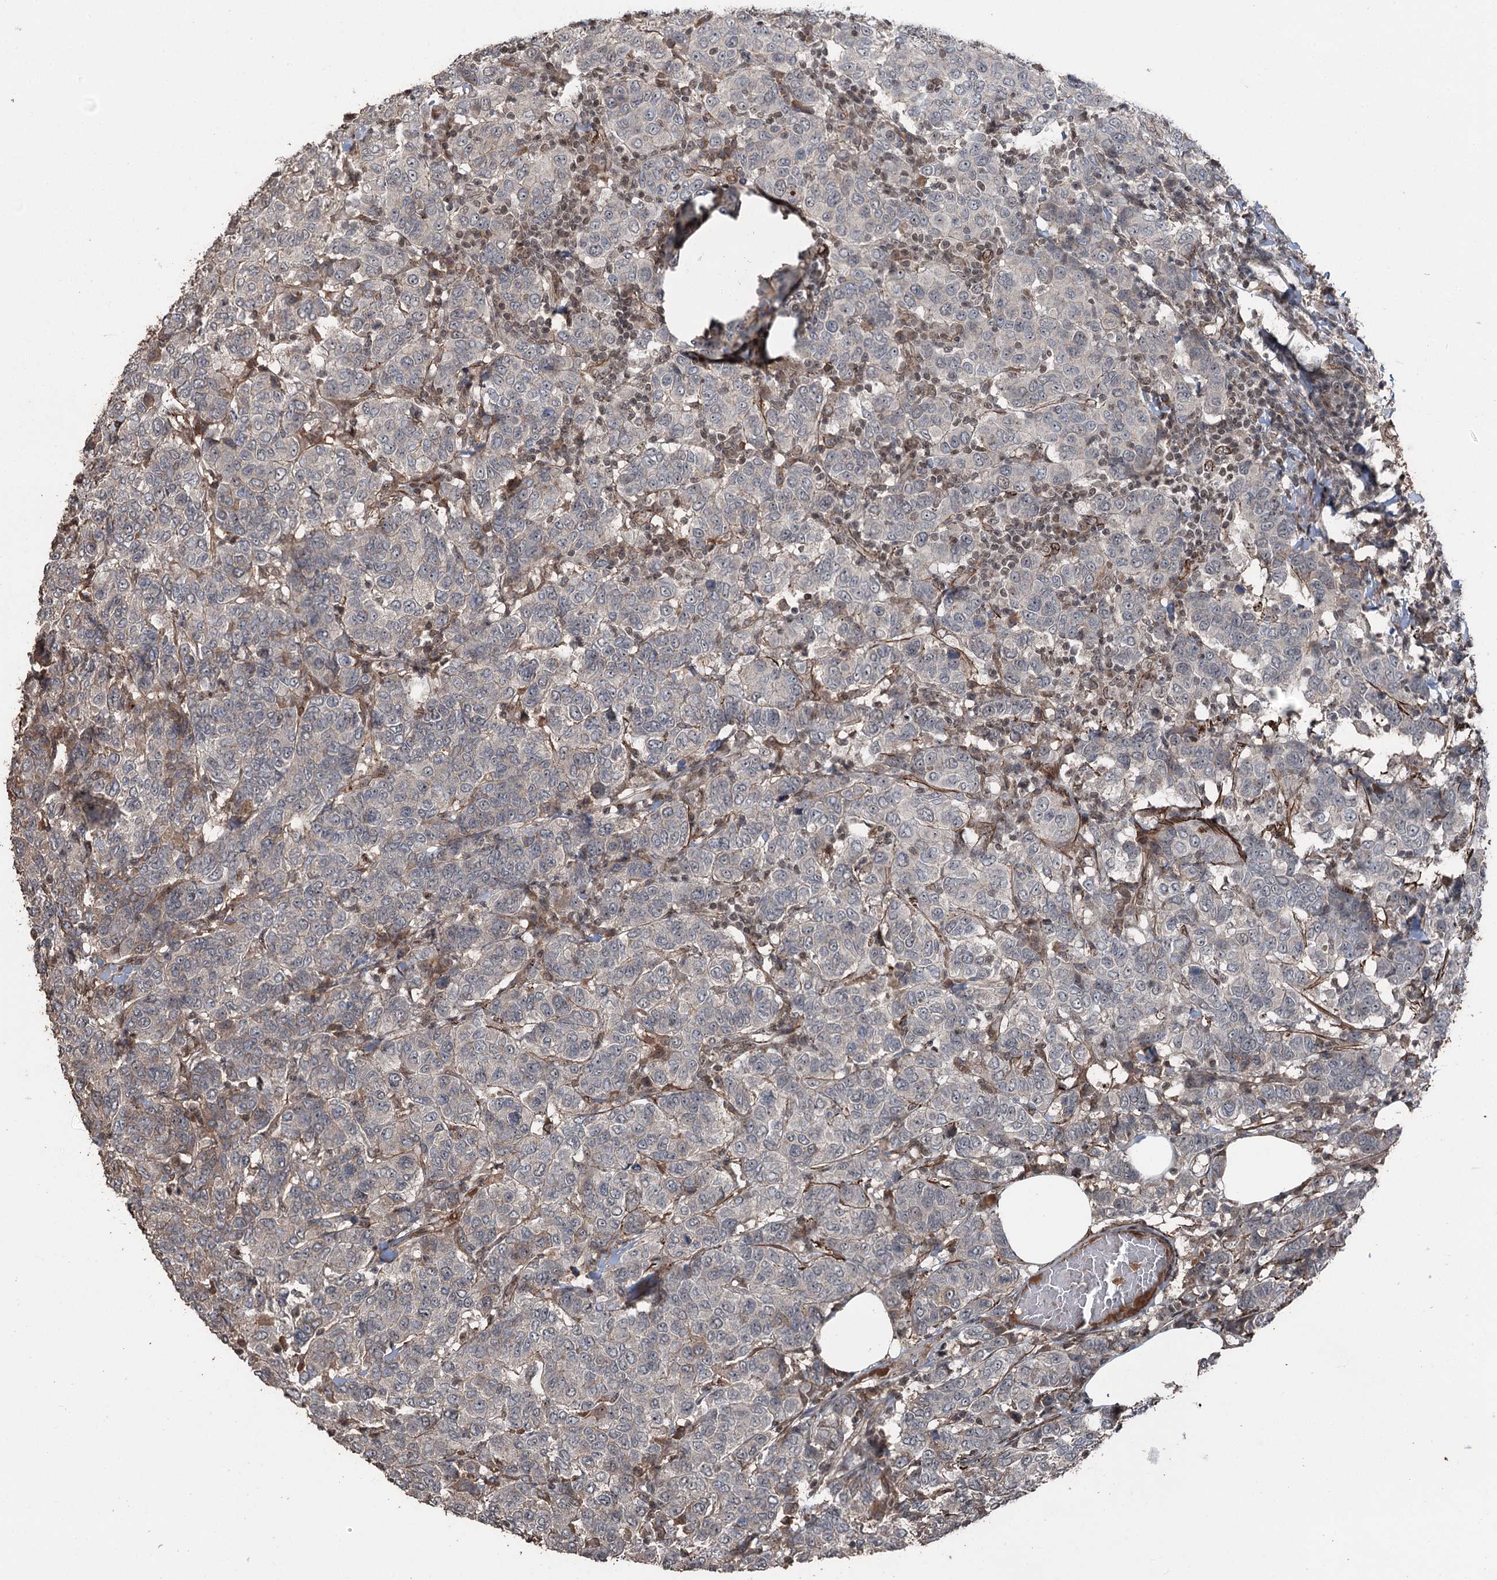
{"staining": {"intensity": "negative", "quantity": "none", "location": "none"}, "tissue": "breast cancer", "cell_type": "Tumor cells", "image_type": "cancer", "snomed": [{"axis": "morphology", "description": "Duct carcinoma"}, {"axis": "topography", "description": "Breast"}], "caption": "Immunohistochemical staining of human invasive ductal carcinoma (breast) shows no significant staining in tumor cells. (DAB immunohistochemistry with hematoxylin counter stain).", "gene": "CCDC82", "patient": {"sex": "female", "age": 55}}